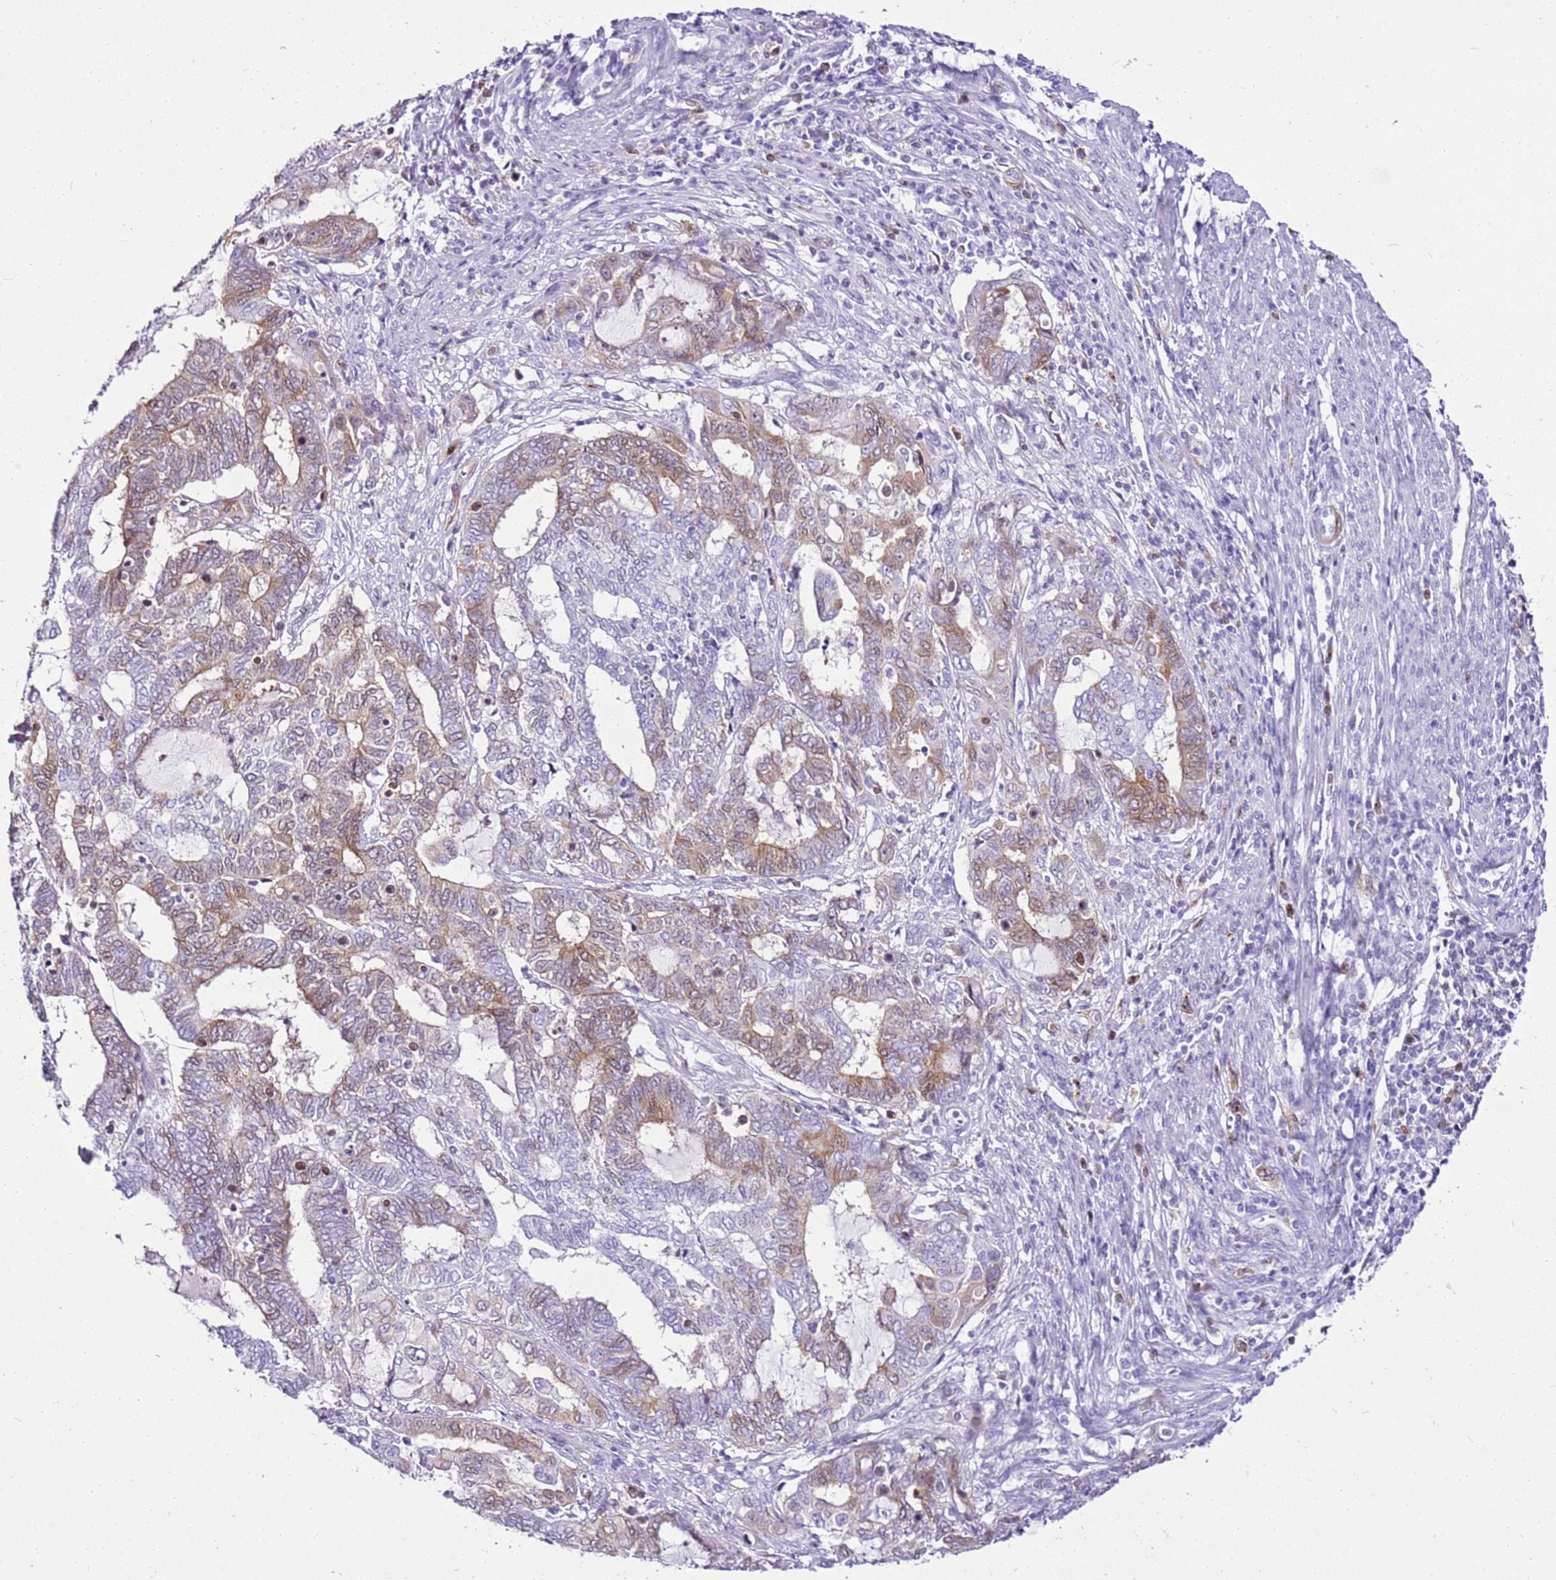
{"staining": {"intensity": "moderate", "quantity": "25%-75%", "location": "cytoplasmic/membranous"}, "tissue": "endometrial cancer", "cell_type": "Tumor cells", "image_type": "cancer", "snomed": [{"axis": "morphology", "description": "Adenocarcinoma, NOS"}, {"axis": "topography", "description": "Uterus"}, {"axis": "topography", "description": "Endometrium"}], "caption": "A photomicrograph of endometrial adenocarcinoma stained for a protein exhibits moderate cytoplasmic/membranous brown staining in tumor cells.", "gene": "SPC25", "patient": {"sex": "female", "age": 70}}